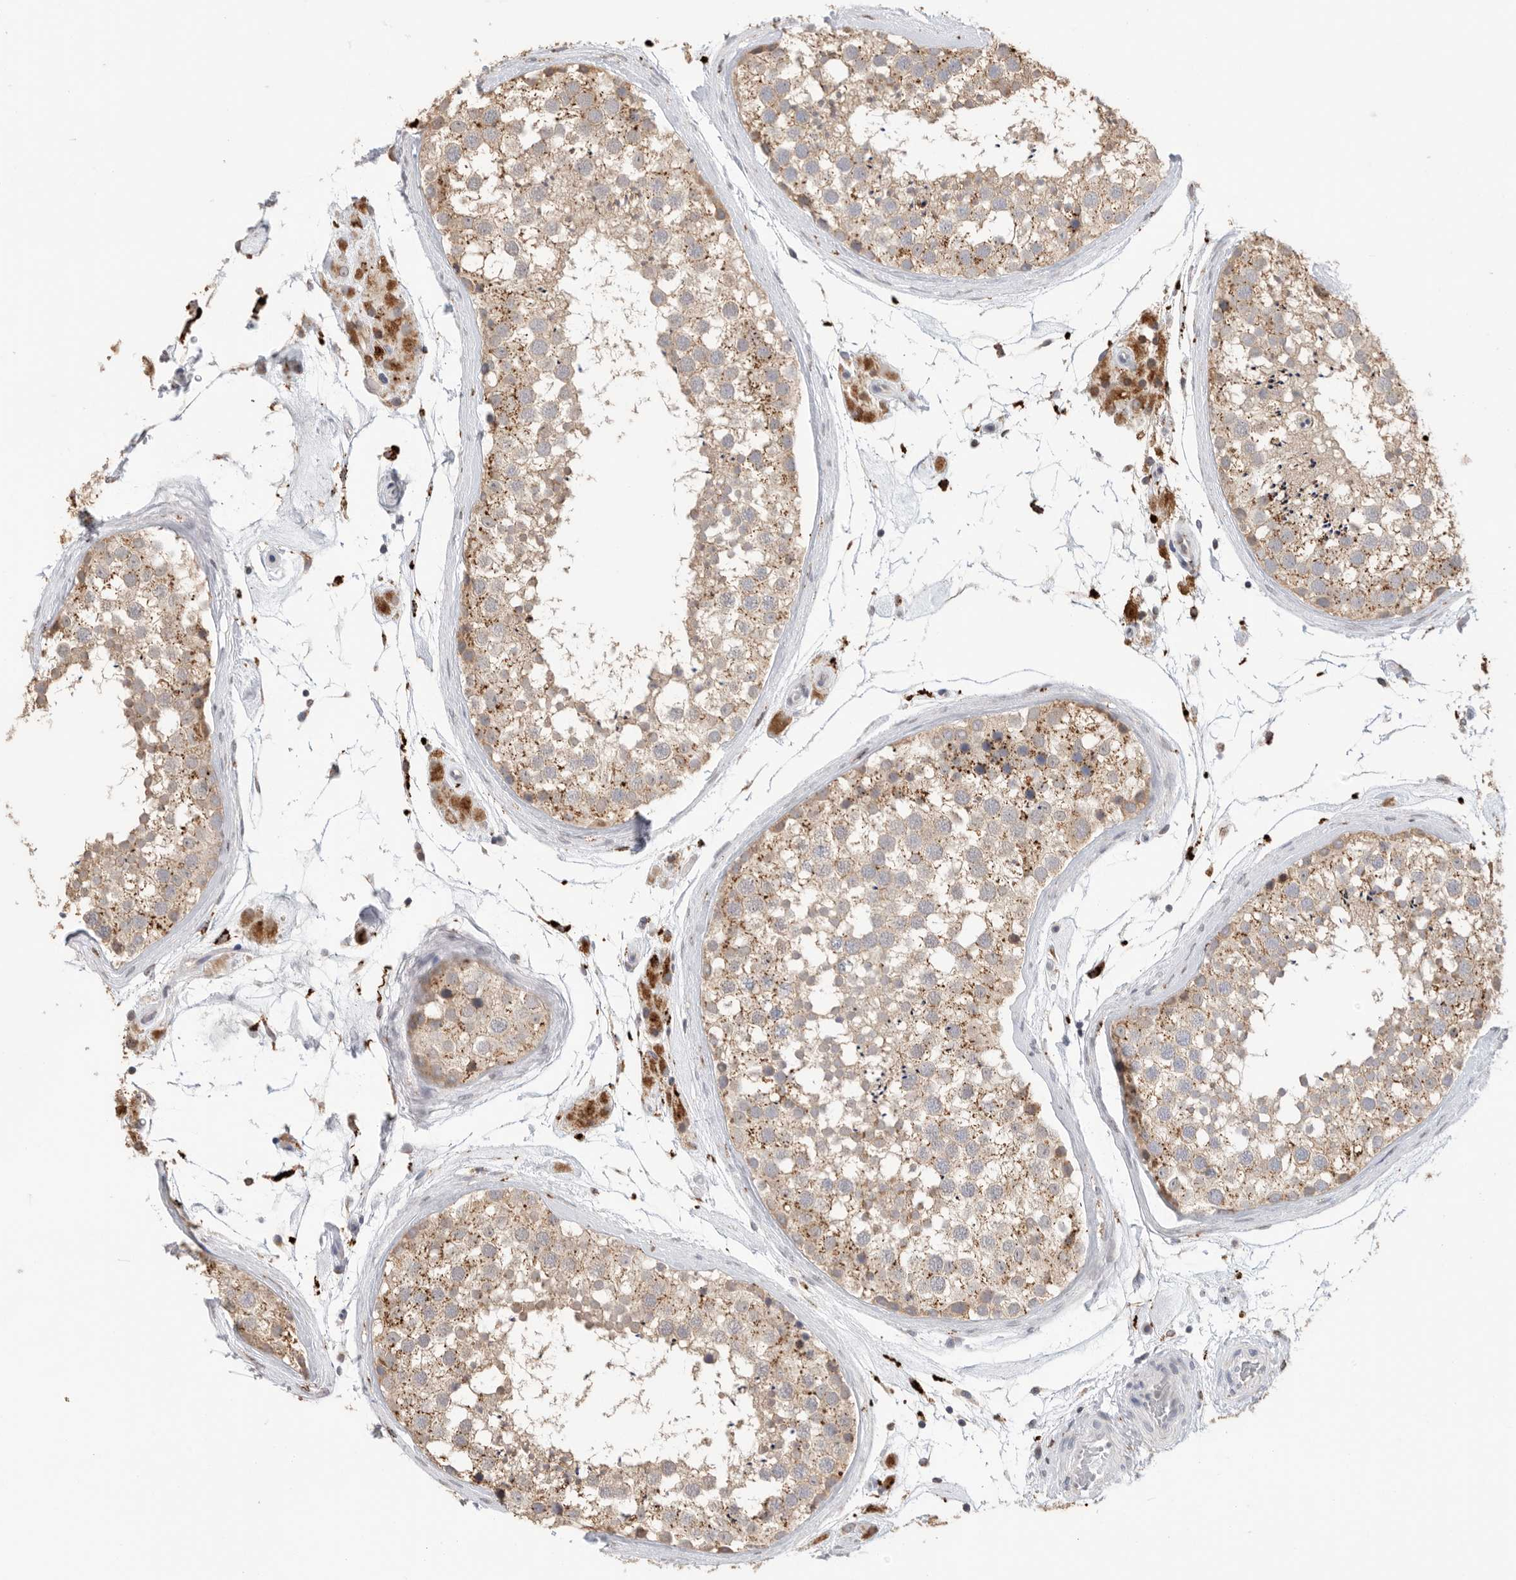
{"staining": {"intensity": "moderate", "quantity": "25%-75%", "location": "cytoplasmic/membranous"}, "tissue": "testis", "cell_type": "Cells in seminiferous ducts", "image_type": "normal", "snomed": [{"axis": "morphology", "description": "Normal tissue, NOS"}, {"axis": "topography", "description": "Testis"}], "caption": "Protein staining reveals moderate cytoplasmic/membranous expression in about 25%-75% of cells in seminiferous ducts in benign testis.", "gene": "GGH", "patient": {"sex": "male", "age": 46}}